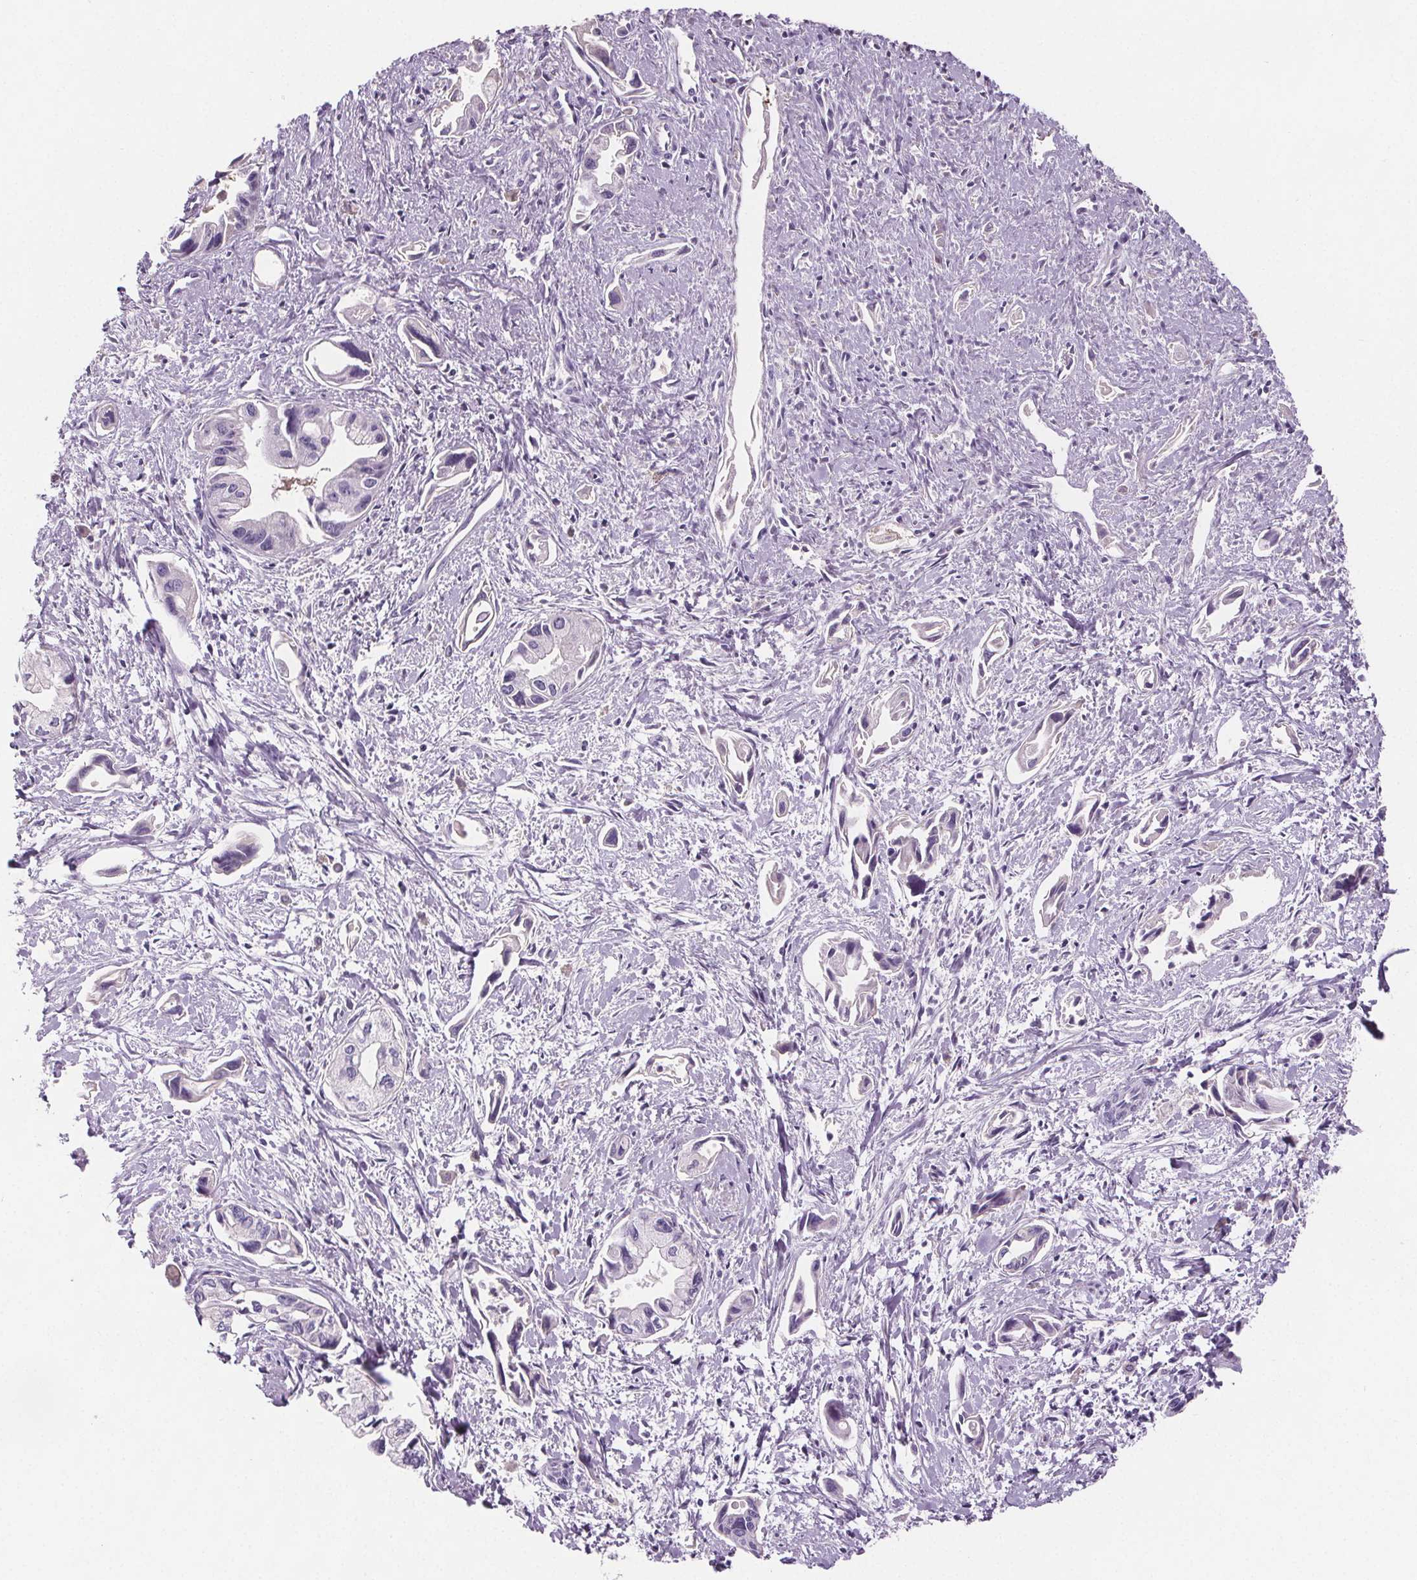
{"staining": {"intensity": "negative", "quantity": "none", "location": "none"}, "tissue": "pancreatic cancer", "cell_type": "Tumor cells", "image_type": "cancer", "snomed": [{"axis": "morphology", "description": "Adenocarcinoma, NOS"}, {"axis": "topography", "description": "Pancreas"}], "caption": "IHC micrograph of neoplastic tissue: human pancreatic cancer (adenocarcinoma) stained with DAB reveals no significant protein positivity in tumor cells.", "gene": "CD5L", "patient": {"sex": "female", "age": 61}}